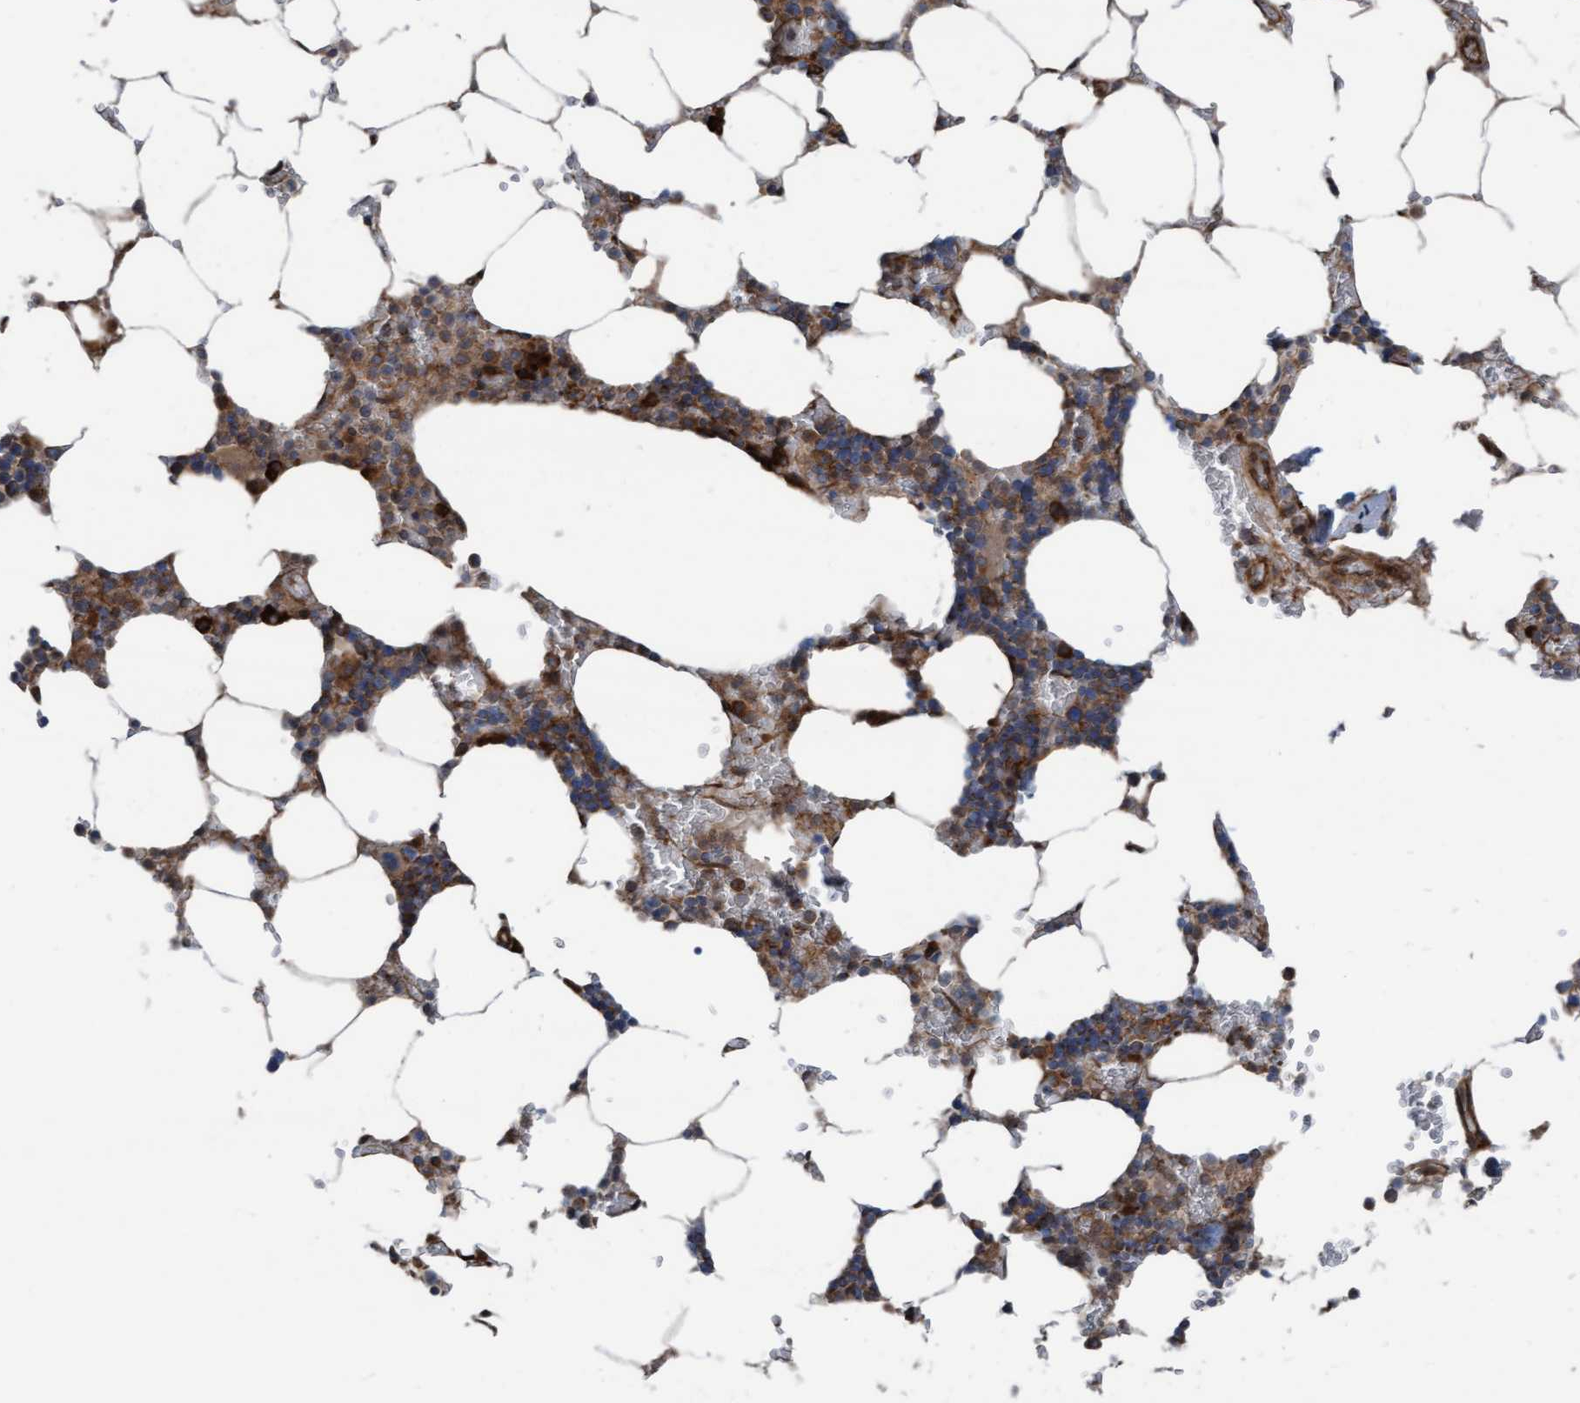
{"staining": {"intensity": "strong", "quantity": "25%-75%", "location": "cytoplasmic/membranous"}, "tissue": "bone marrow", "cell_type": "Hematopoietic cells", "image_type": "normal", "snomed": [{"axis": "morphology", "description": "Normal tissue, NOS"}, {"axis": "topography", "description": "Bone marrow"}], "caption": "Immunohistochemistry photomicrograph of benign human bone marrow stained for a protein (brown), which exhibits high levels of strong cytoplasmic/membranous staining in approximately 25%-75% of hematopoietic cells.", "gene": "RAP1GAP2", "patient": {"sex": "male", "age": 70}}